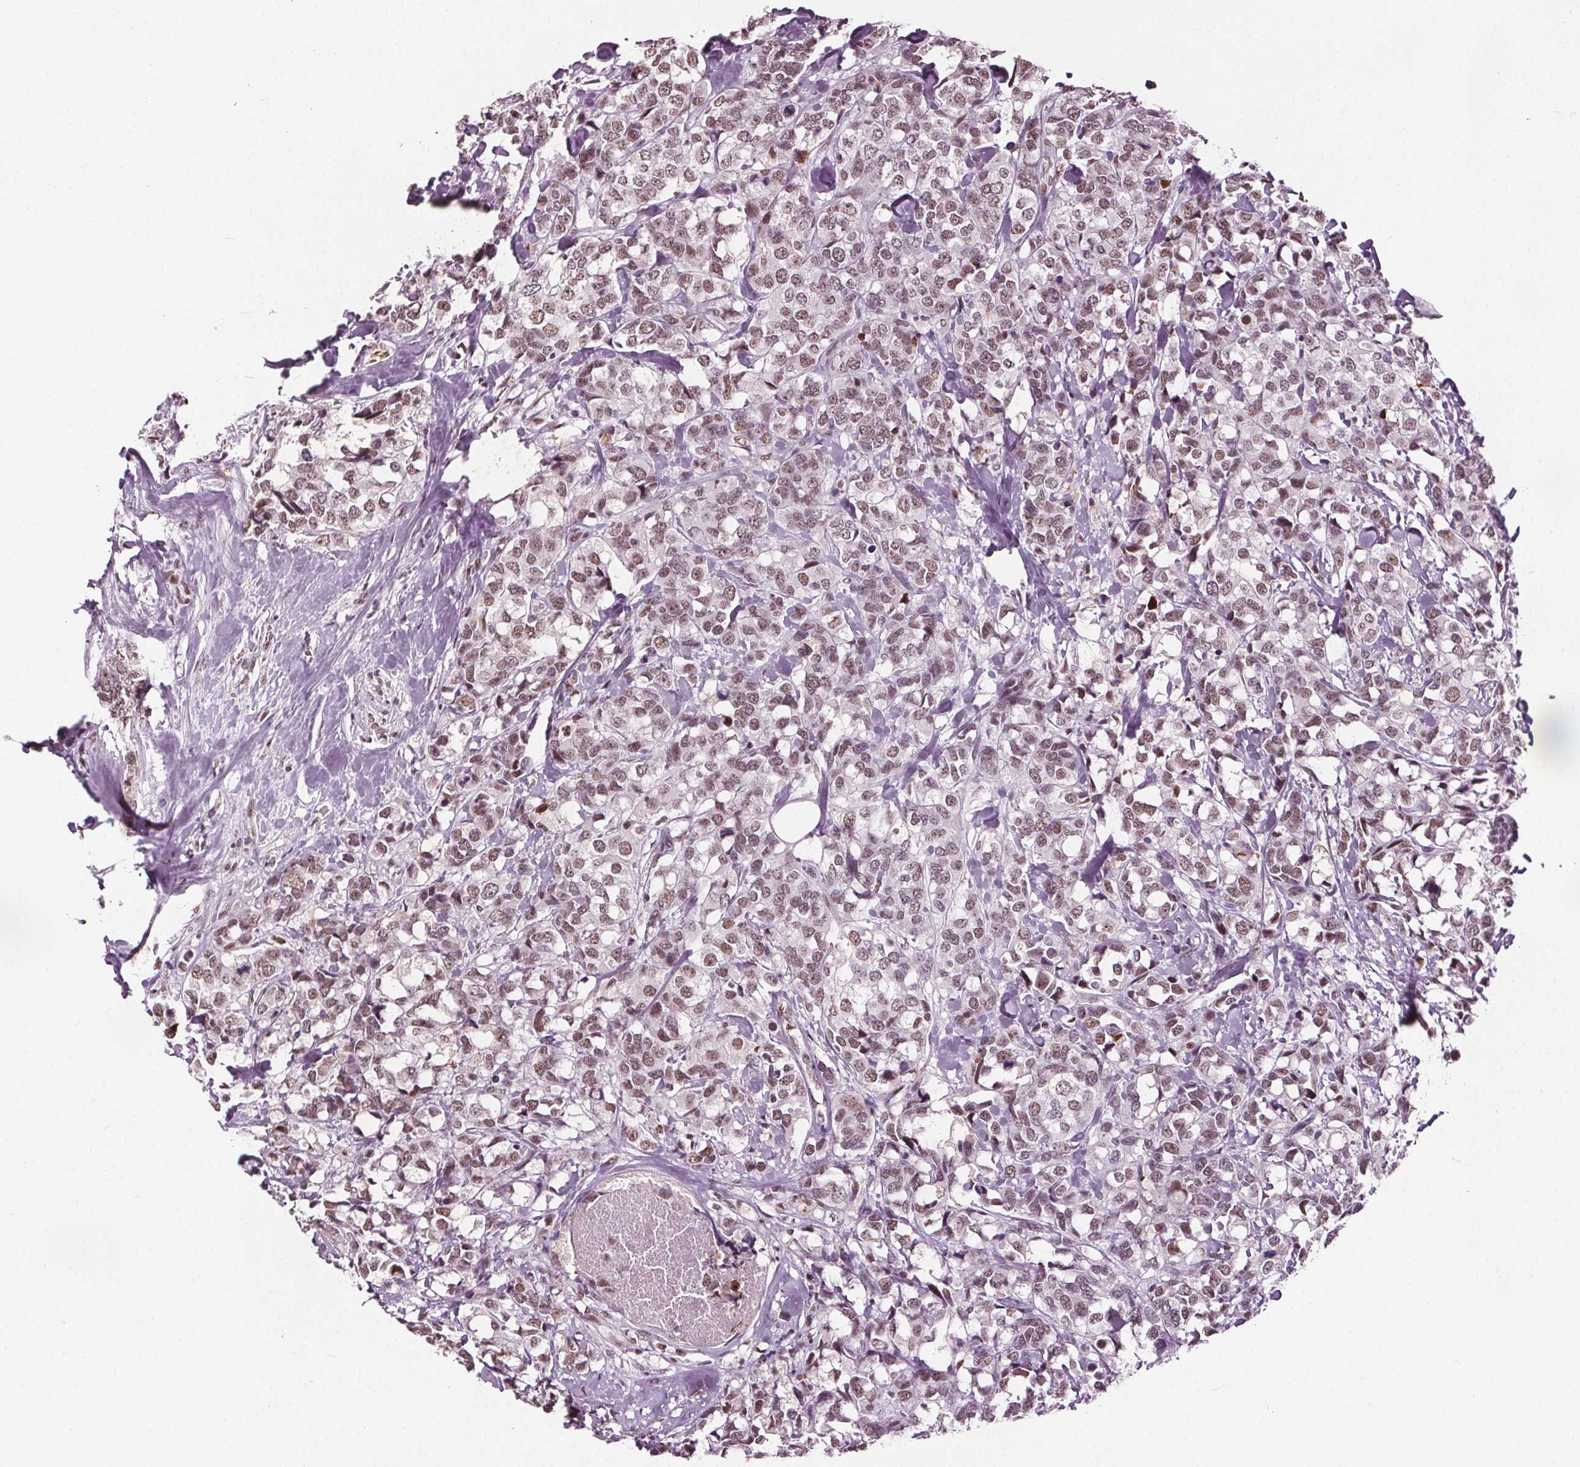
{"staining": {"intensity": "weak", "quantity": ">75%", "location": "nuclear"}, "tissue": "breast cancer", "cell_type": "Tumor cells", "image_type": "cancer", "snomed": [{"axis": "morphology", "description": "Lobular carcinoma"}, {"axis": "topography", "description": "Breast"}], "caption": "Tumor cells display weak nuclear staining in about >75% of cells in breast lobular carcinoma.", "gene": "IWS1", "patient": {"sex": "female", "age": 59}}